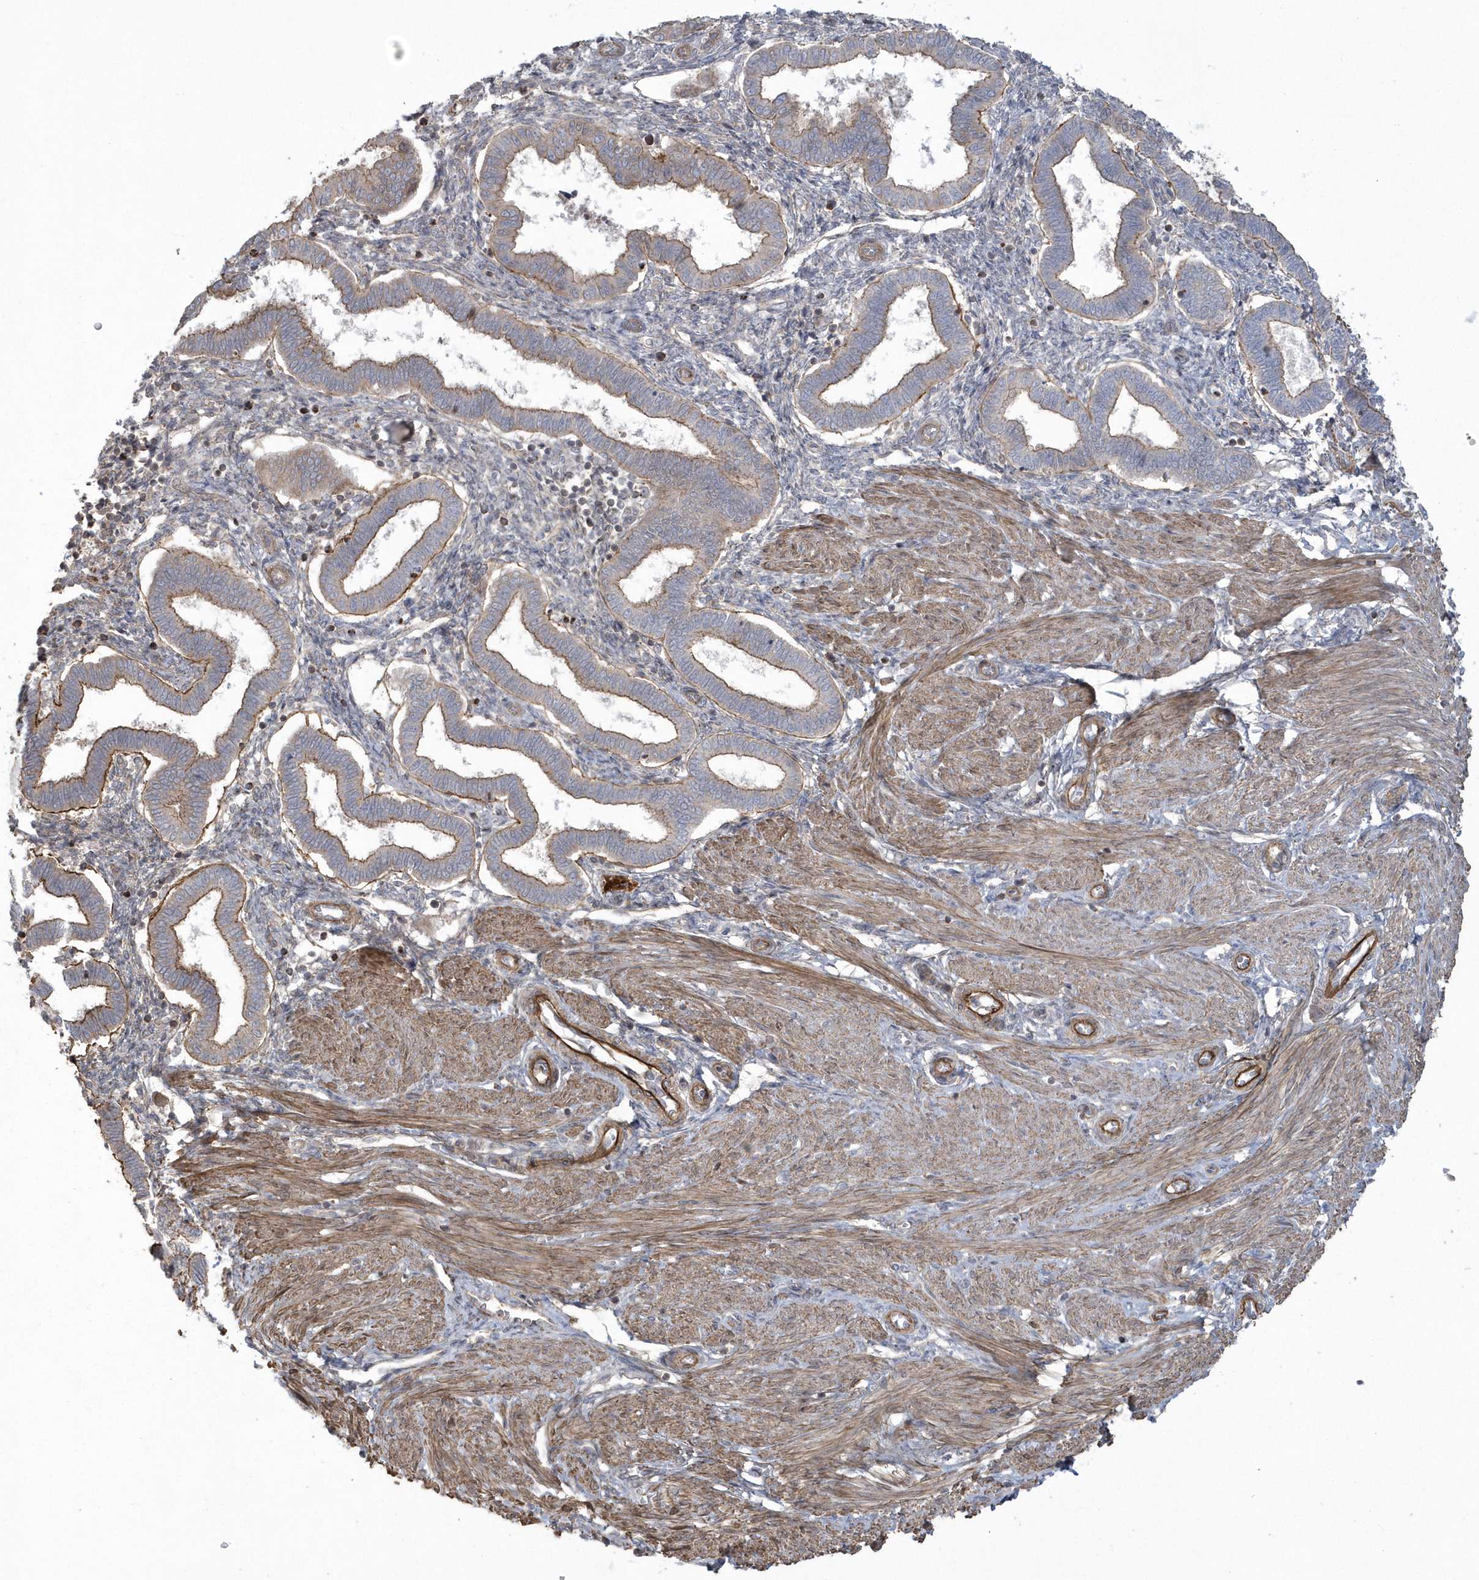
{"staining": {"intensity": "moderate", "quantity": "25%-75%", "location": "cytoplasmic/membranous"}, "tissue": "endometrium", "cell_type": "Cells in endometrial stroma", "image_type": "normal", "snomed": [{"axis": "morphology", "description": "Normal tissue, NOS"}, {"axis": "topography", "description": "Endometrium"}], "caption": "DAB immunohistochemical staining of normal human endometrium demonstrates moderate cytoplasmic/membranous protein expression in about 25%-75% of cells in endometrial stroma.", "gene": "ARMC8", "patient": {"sex": "female", "age": 24}}